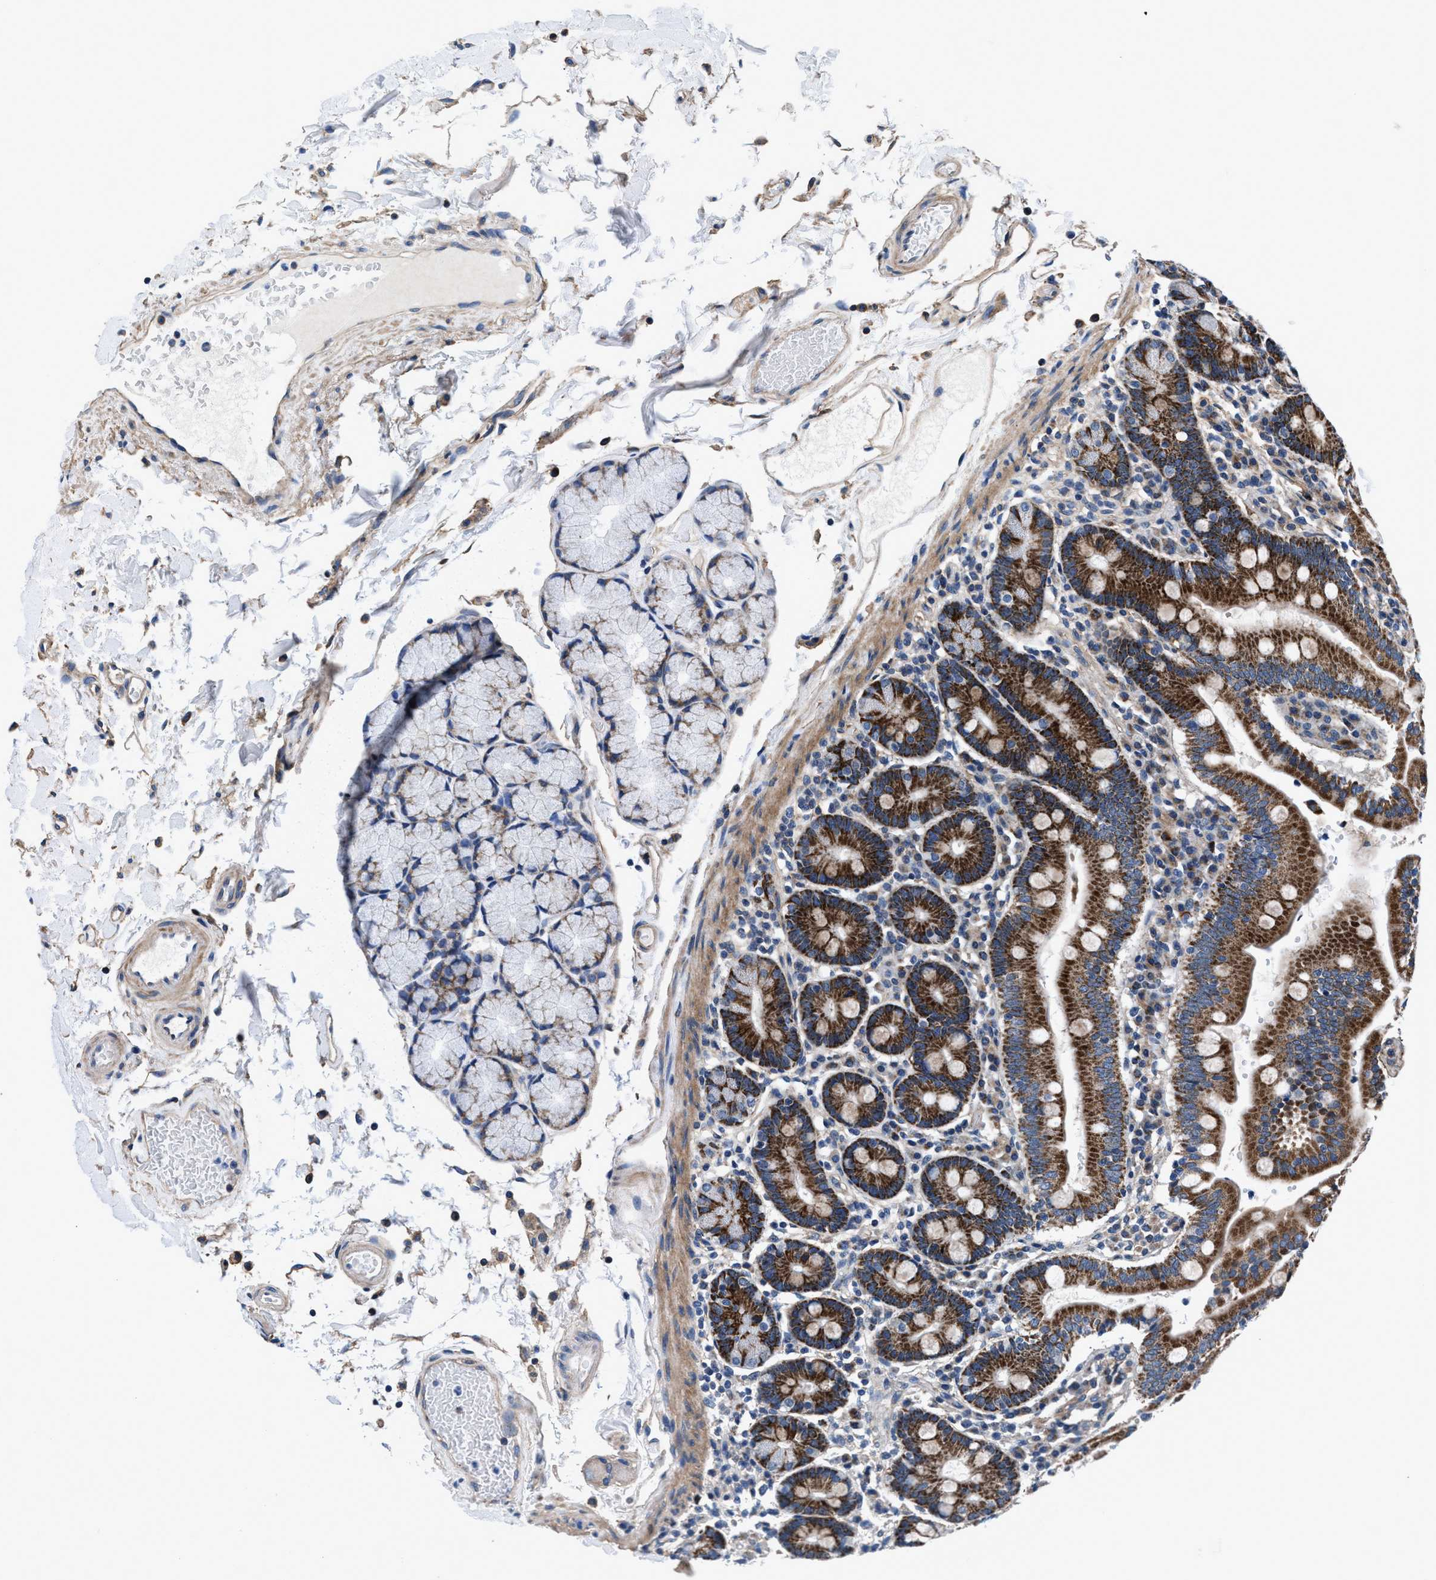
{"staining": {"intensity": "strong", "quantity": ">75%", "location": "cytoplasmic/membranous"}, "tissue": "duodenum", "cell_type": "Glandular cells", "image_type": "normal", "snomed": [{"axis": "morphology", "description": "Normal tissue, NOS"}, {"axis": "topography", "description": "Small intestine, NOS"}], "caption": "Immunohistochemistry of normal human duodenum shows high levels of strong cytoplasmic/membranous expression in approximately >75% of glandular cells. The protein is stained brown, and the nuclei are stained in blue (DAB IHC with brightfield microscopy, high magnification).", "gene": "NKTR", "patient": {"sex": "female", "age": 71}}